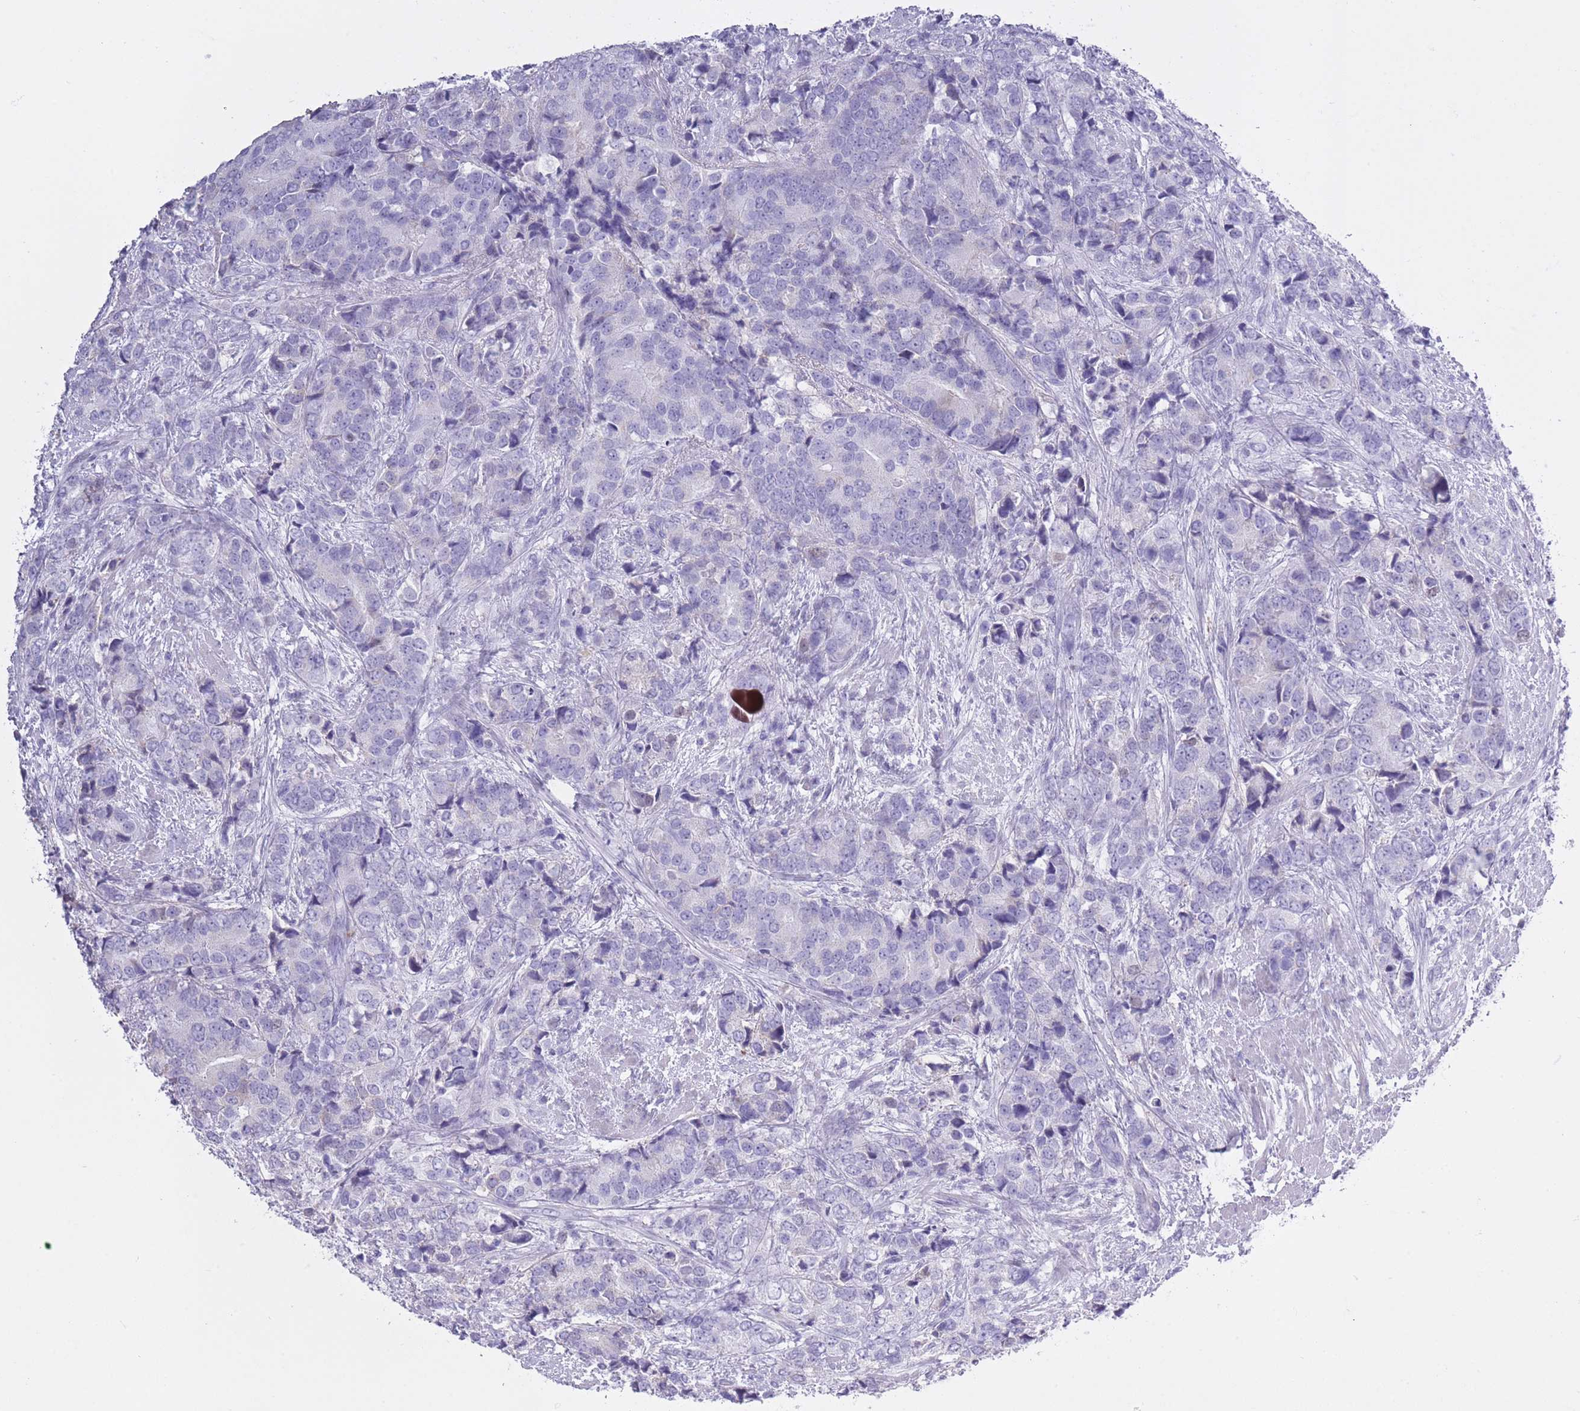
{"staining": {"intensity": "negative", "quantity": "none", "location": "none"}, "tissue": "prostate cancer", "cell_type": "Tumor cells", "image_type": "cancer", "snomed": [{"axis": "morphology", "description": "Adenocarcinoma, High grade"}, {"axis": "topography", "description": "Prostate"}], "caption": "Immunohistochemical staining of human prostate cancer exhibits no significant staining in tumor cells.", "gene": "AP3S2", "patient": {"sex": "male", "age": 62}}